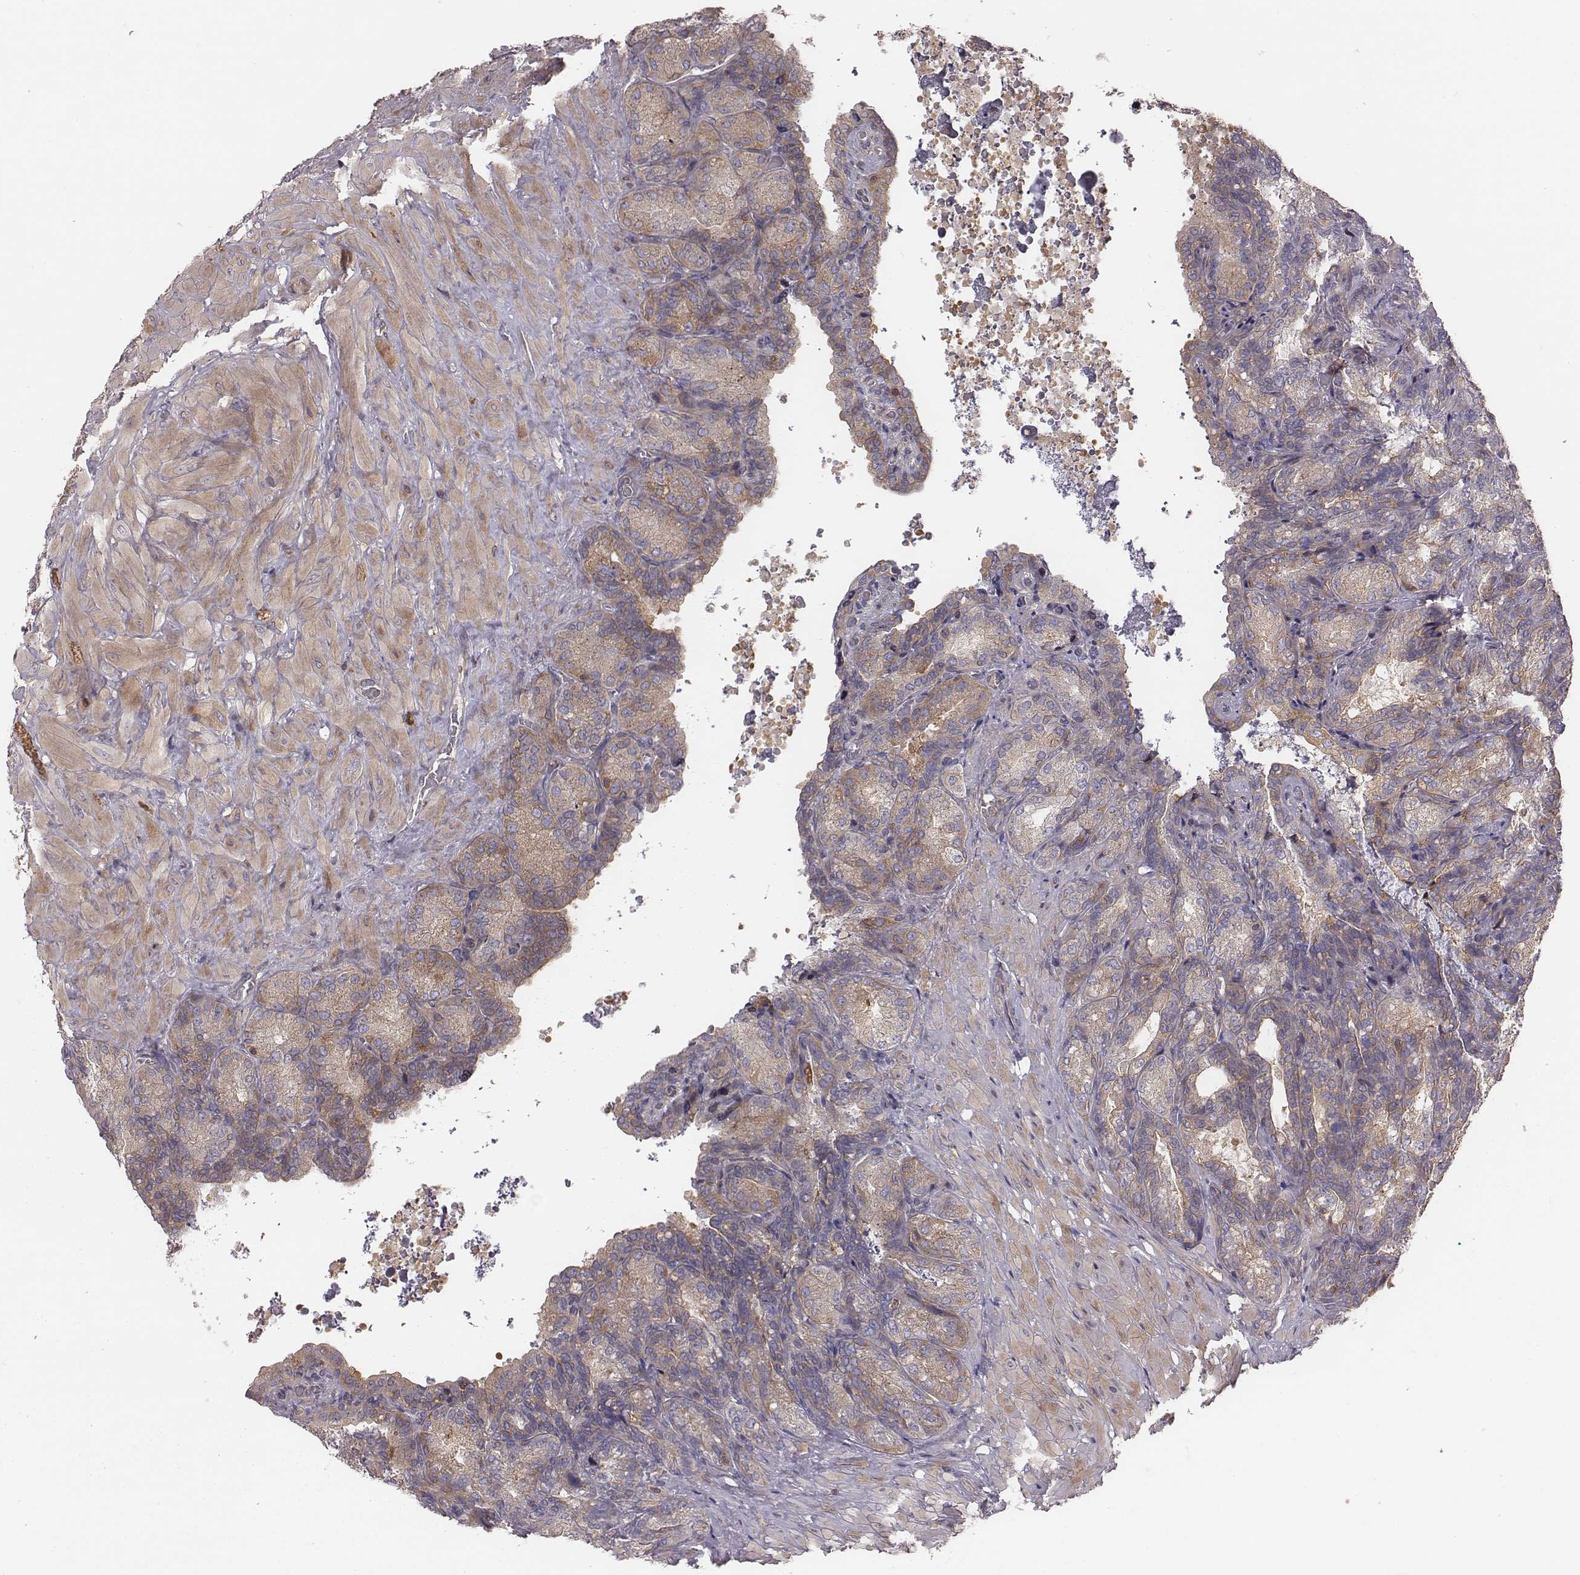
{"staining": {"intensity": "weak", "quantity": ">75%", "location": "cytoplasmic/membranous"}, "tissue": "seminal vesicle", "cell_type": "Glandular cells", "image_type": "normal", "snomed": [{"axis": "morphology", "description": "Normal tissue, NOS"}, {"axis": "topography", "description": "Seminal veicle"}], "caption": "About >75% of glandular cells in benign human seminal vesicle demonstrate weak cytoplasmic/membranous protein staining as visualized by brown immunohistochemical staining.", "gene": "CAD", "patient": {"sex": "male", "age": 68}}